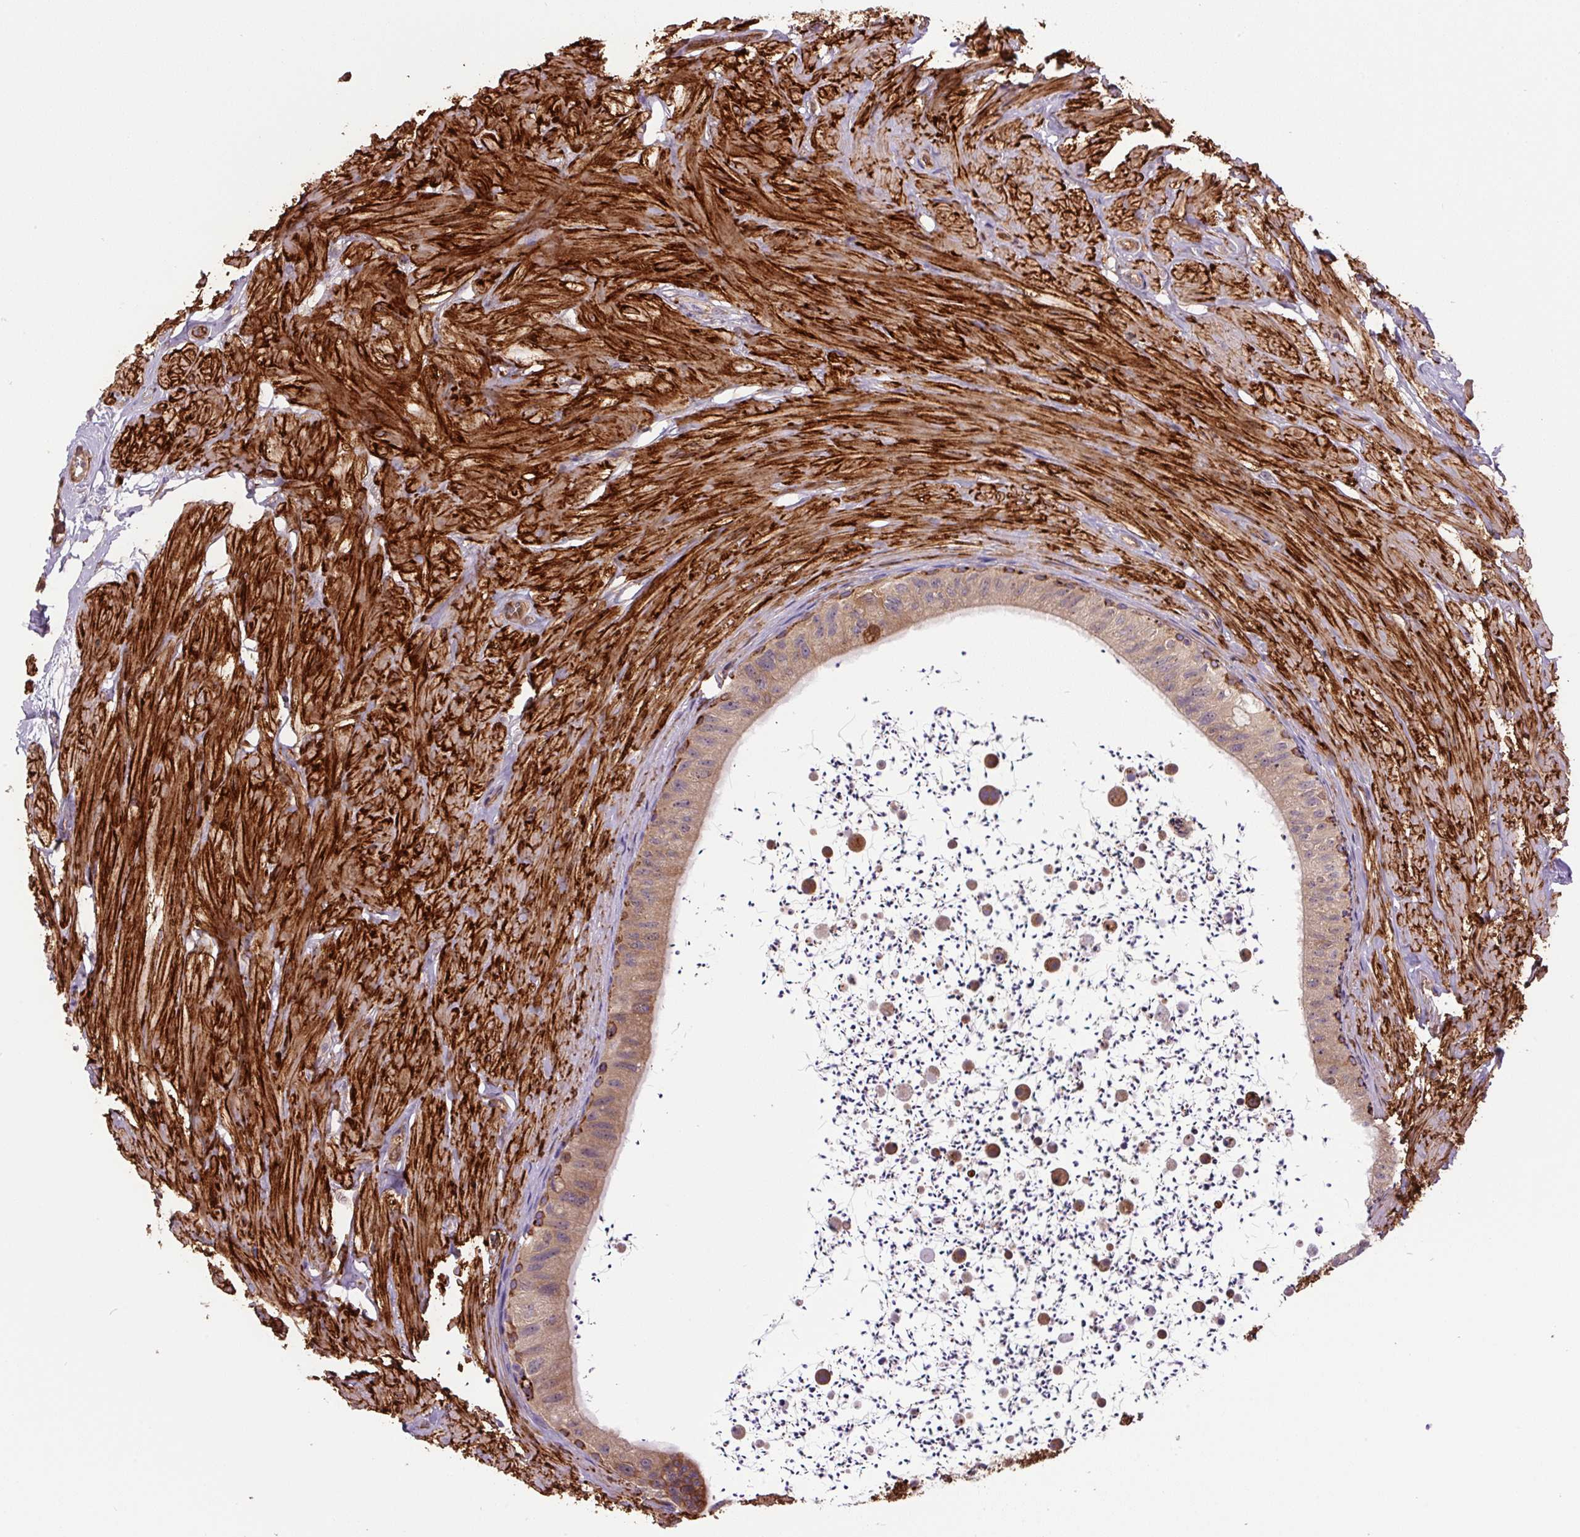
{"staining": {"intensity": "moderate", "quantity": ">75%", "location": "cytoplasmic/membranous"}, "tissue": "epididymis", "cell_type": "Glandular cells", "image_type": "normal", "snomed": [{"axis": "morphology", "description": "Normal tissue, NOS"}, {"axis": "topography", "description": "Epididymis"}, {"axis": "topography", "description": "Peripheral nerve tissue"}], "caption": "Epididymis stained for a protein (brown) exhibits moderate cytoplasmic/membranous positive expression in about >75% of glandular cells.", "gene": "SEPTIN10", "patient": {"sex": "male", "age": 32}}